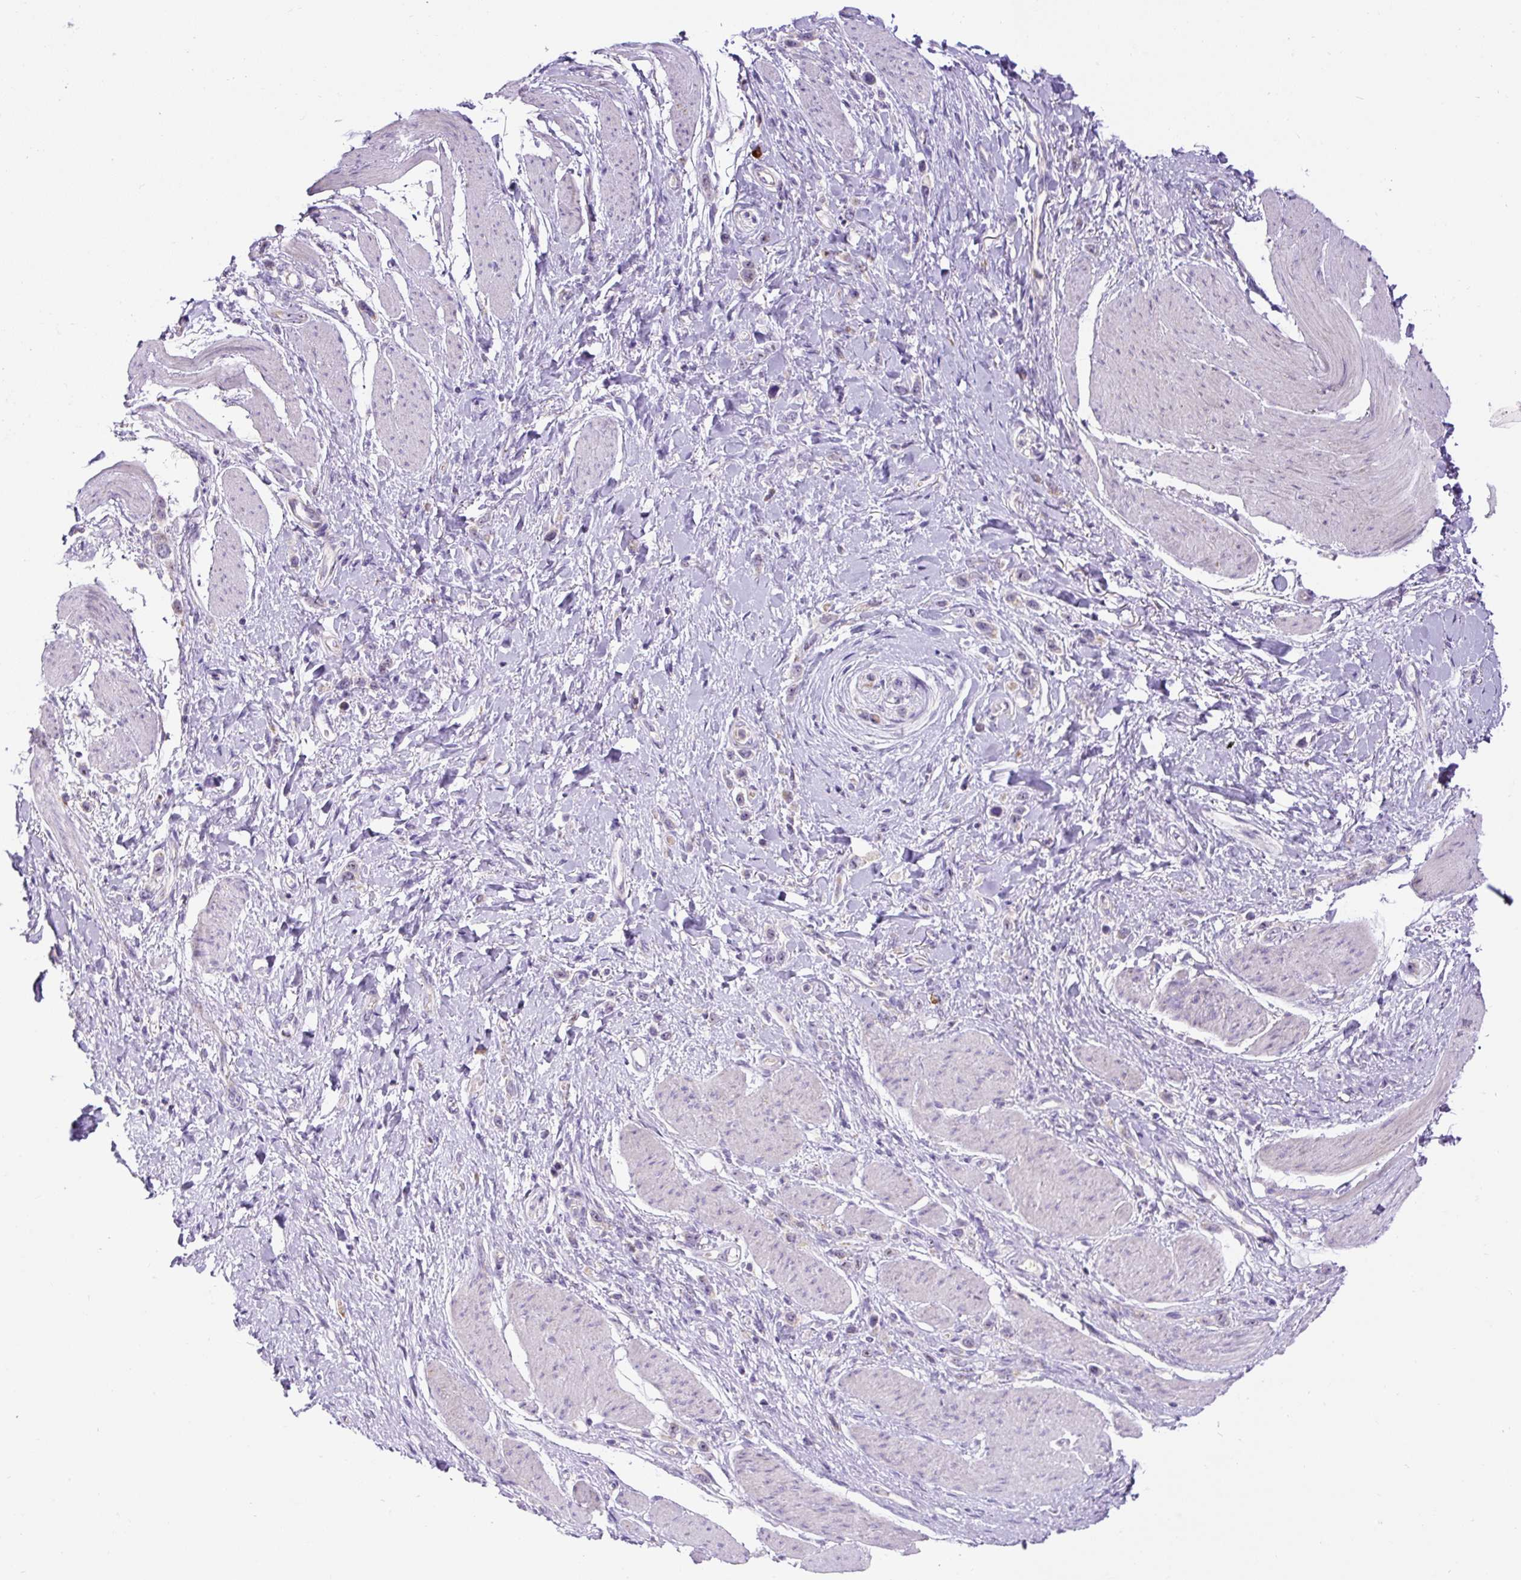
{"staining": {"intensity": "negative", "quantity": "none", "location": "none"}, "tissue": "stomach cancer", "cell_type": "Tumor cells", "image_type": "cancer", "snomed": [{"axis": "morphology", "description": "Adenocarcinoma, NOS"}, {"axis": "topography", "description": "Stomach"}], "caption": "DAB (3,3'-diaminobenzidine) immunohistochemical staining of stomach cancer (adenocarcinoma) reveals no significant positivity in tumor cells.", "gene": "ZNF596", "patient": {"sex": "female", "age": 65}}